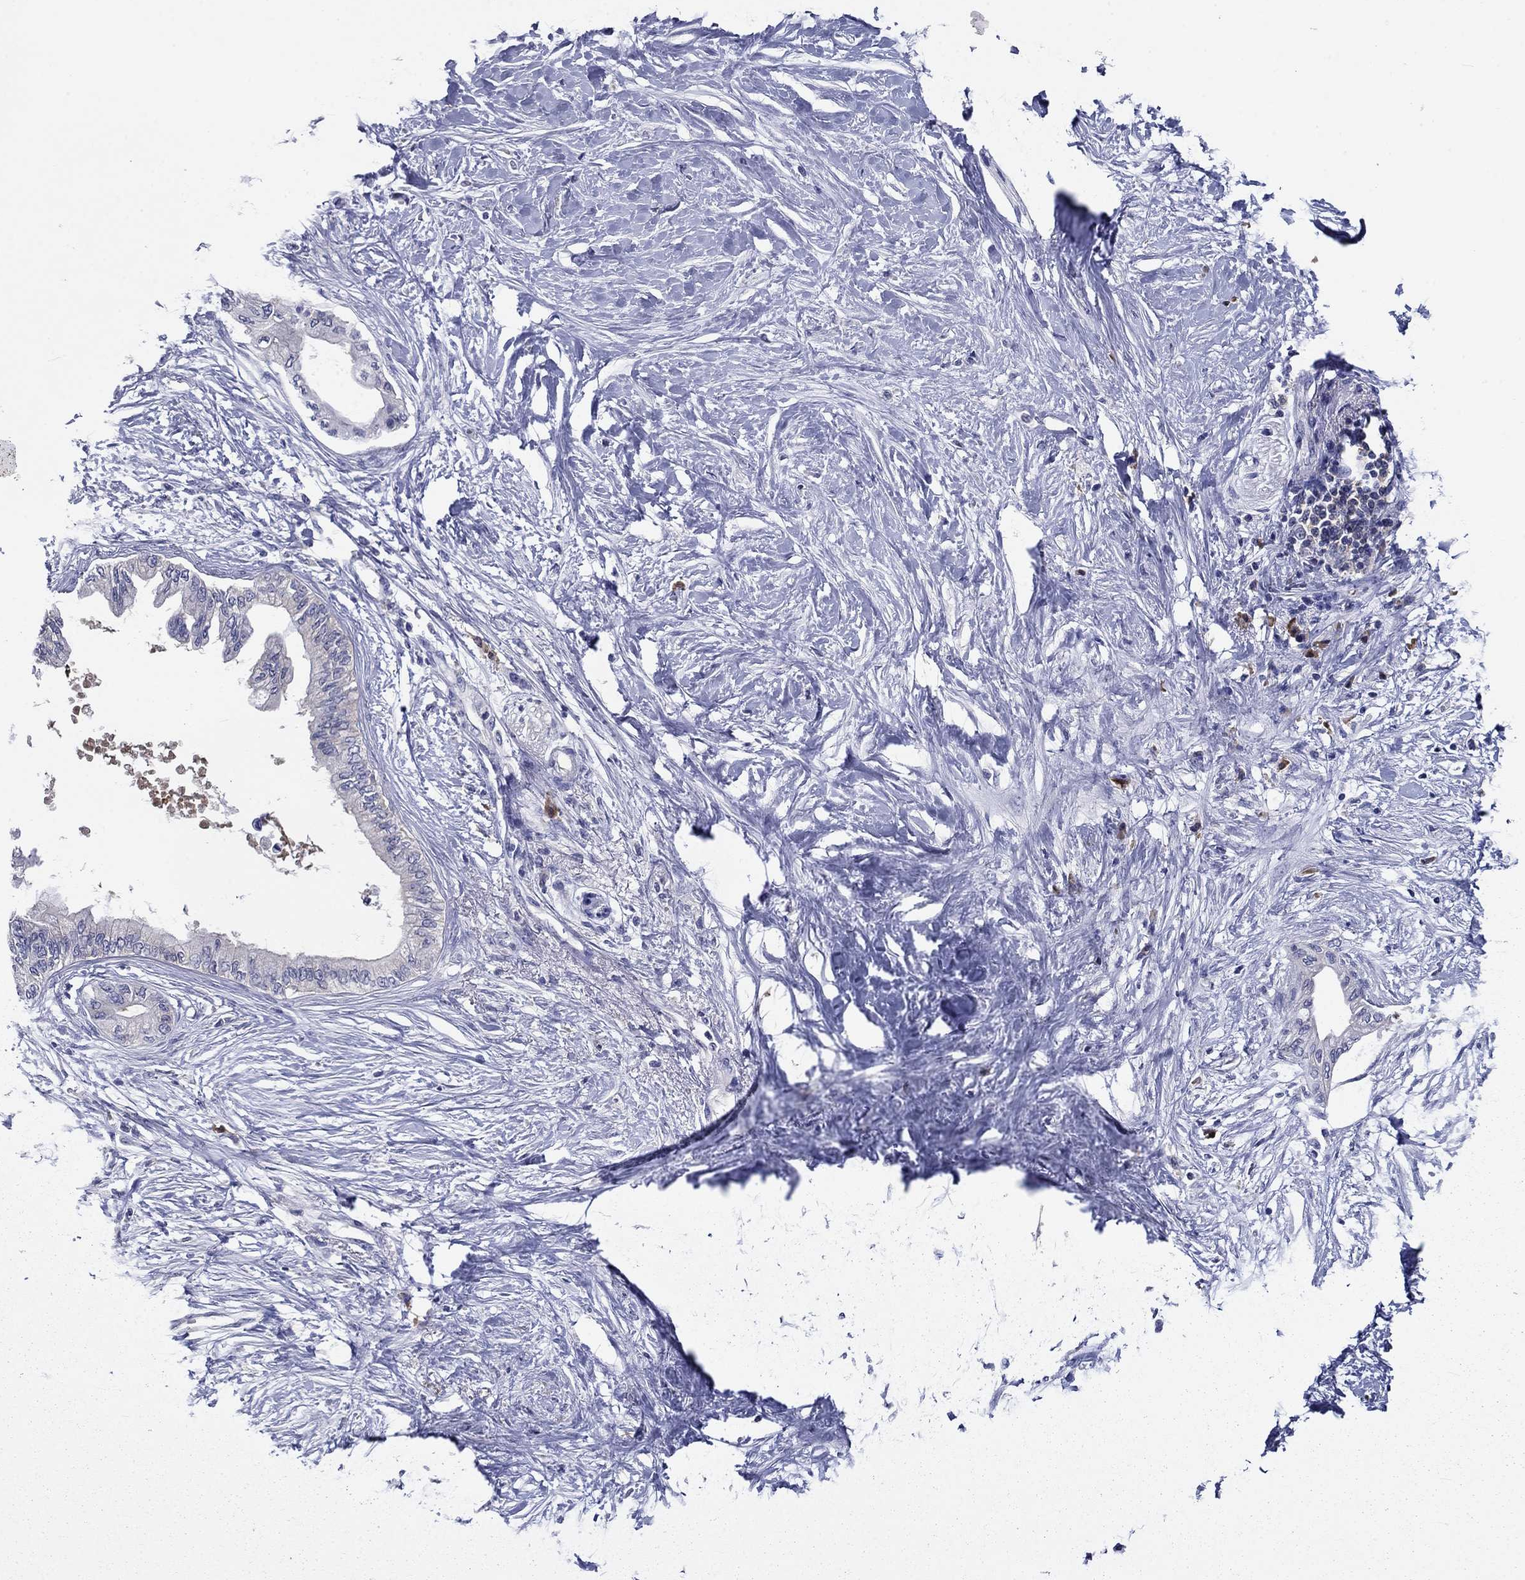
{"staining": {"intensity": "negative", "quantity": "none", "location": "none"}, "tissue": "pancreatic cancer", "cell_type": "Tumor cells", "image_type": "cancer", "snomed": [{"axis": "morphology", "description": "Normal tissue, NOS"}, {"axis": "morphology", "description": "Adenocarcinoma, NOS"}, {"axis": "topography", "description": "Pancreas"}, {"axis": "topography", "description": "Duodenum"}], "caption": "This is an IHC histopathology image of pancreatic adenocarcinoma. There is no positivity in tumor cells.", "gene": "POU2F2", "patient": {"sex": "female", "age": 60}}